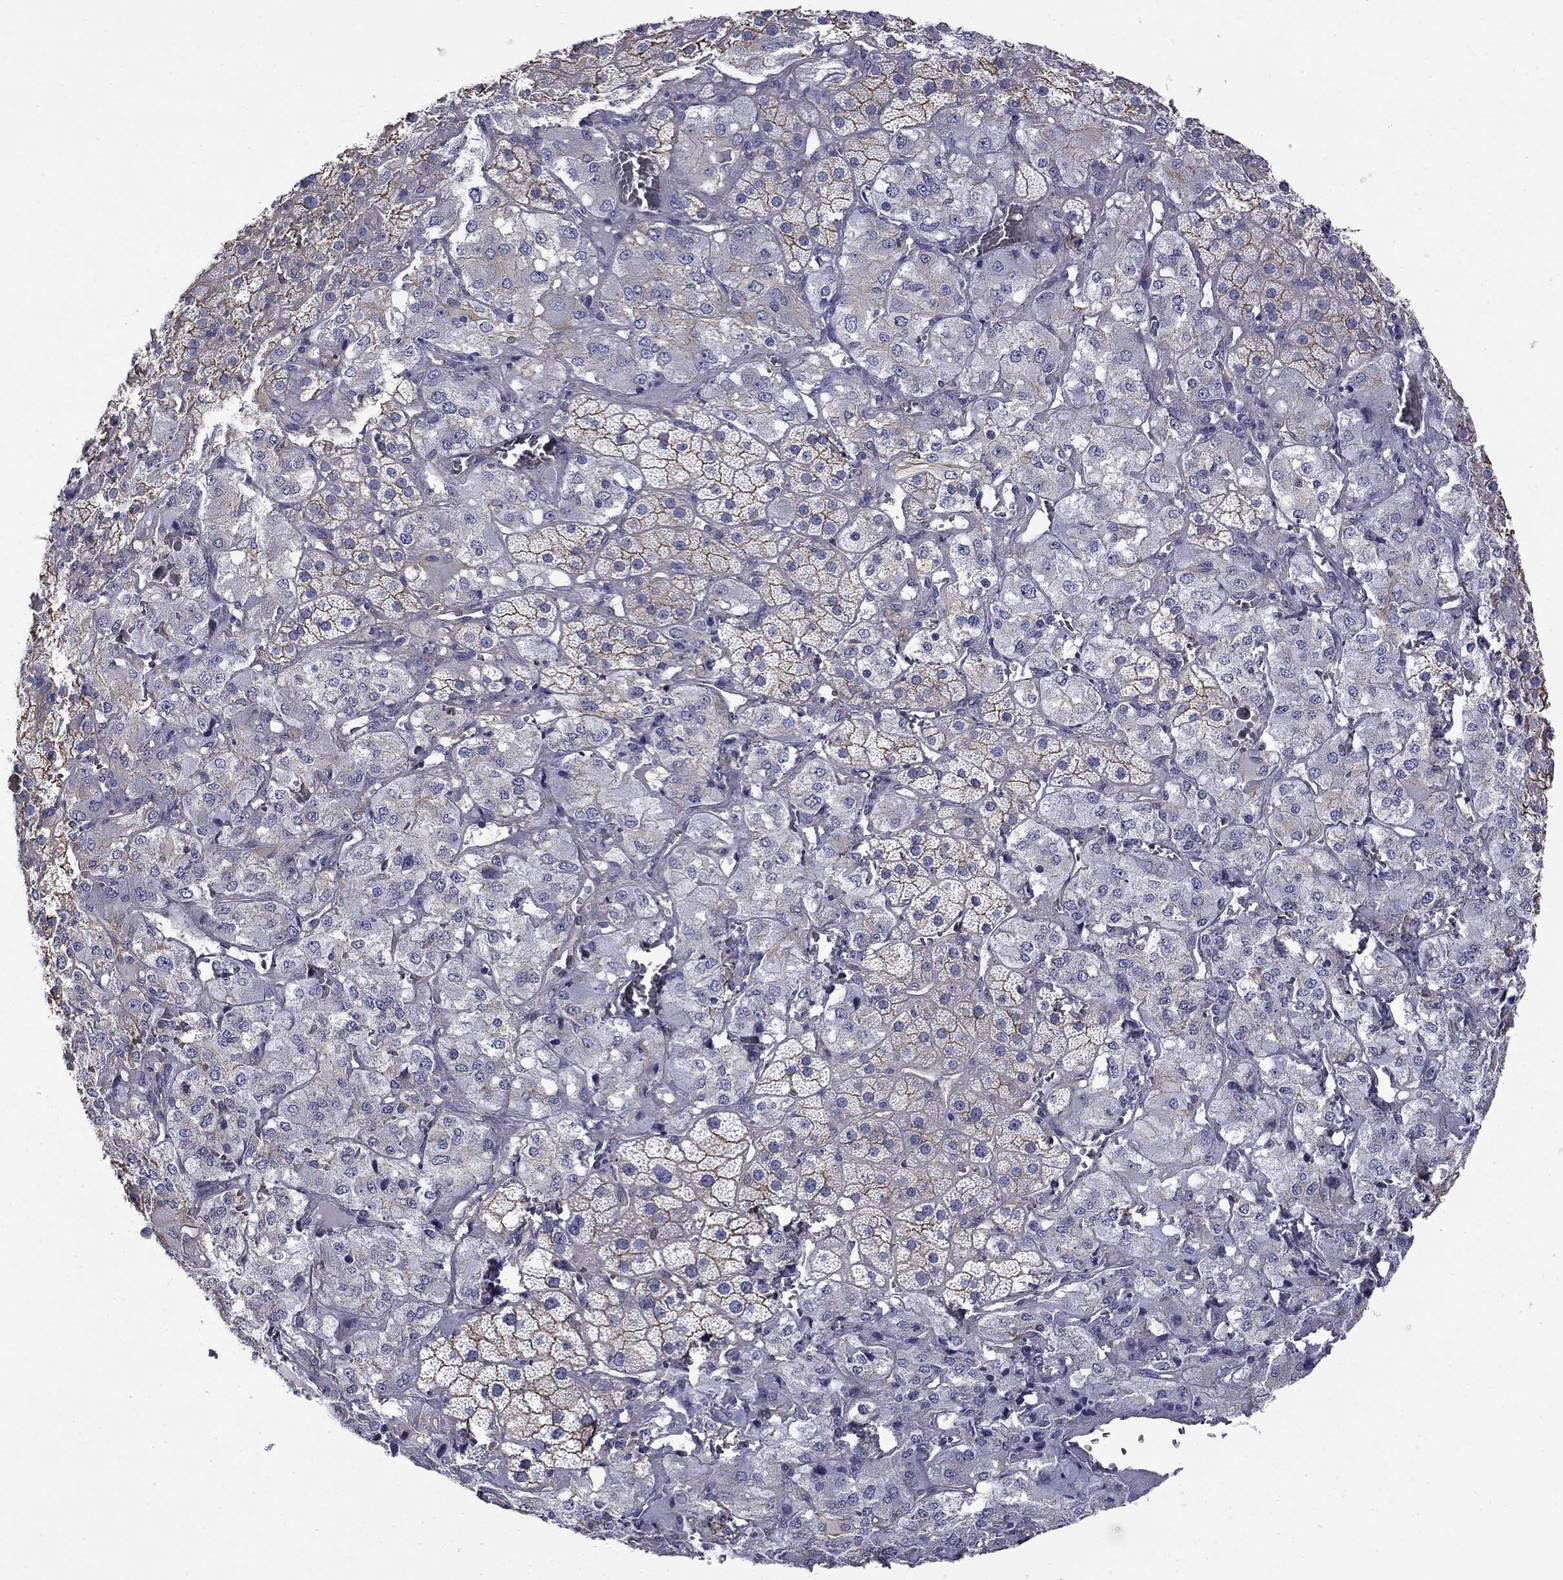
{"staining": {"intensity": "moderate", "quantity": "25%-75%", "location": "cytoplasmic/membranous"}, "tissue": "adrenal gland", "cell_type": "Glandular cells", "image_type": "normal", "snomed": [{"axis": "morphology", "description": "Normal tissue, NOS"}, {"axis": "topography", "description": "Adrenal gland"}], "caption": "Moderate cytoplasmic/membranous expression is identified in about 25%-75% of glandular cells in normal adrenal gland. The staining is performed using DAB brown chromogen to label protein expression. The nuclei are counter-stained blue using hematoxylin.", "gene": "TCHH", "patient": {"sex": "male", "age": 57}}